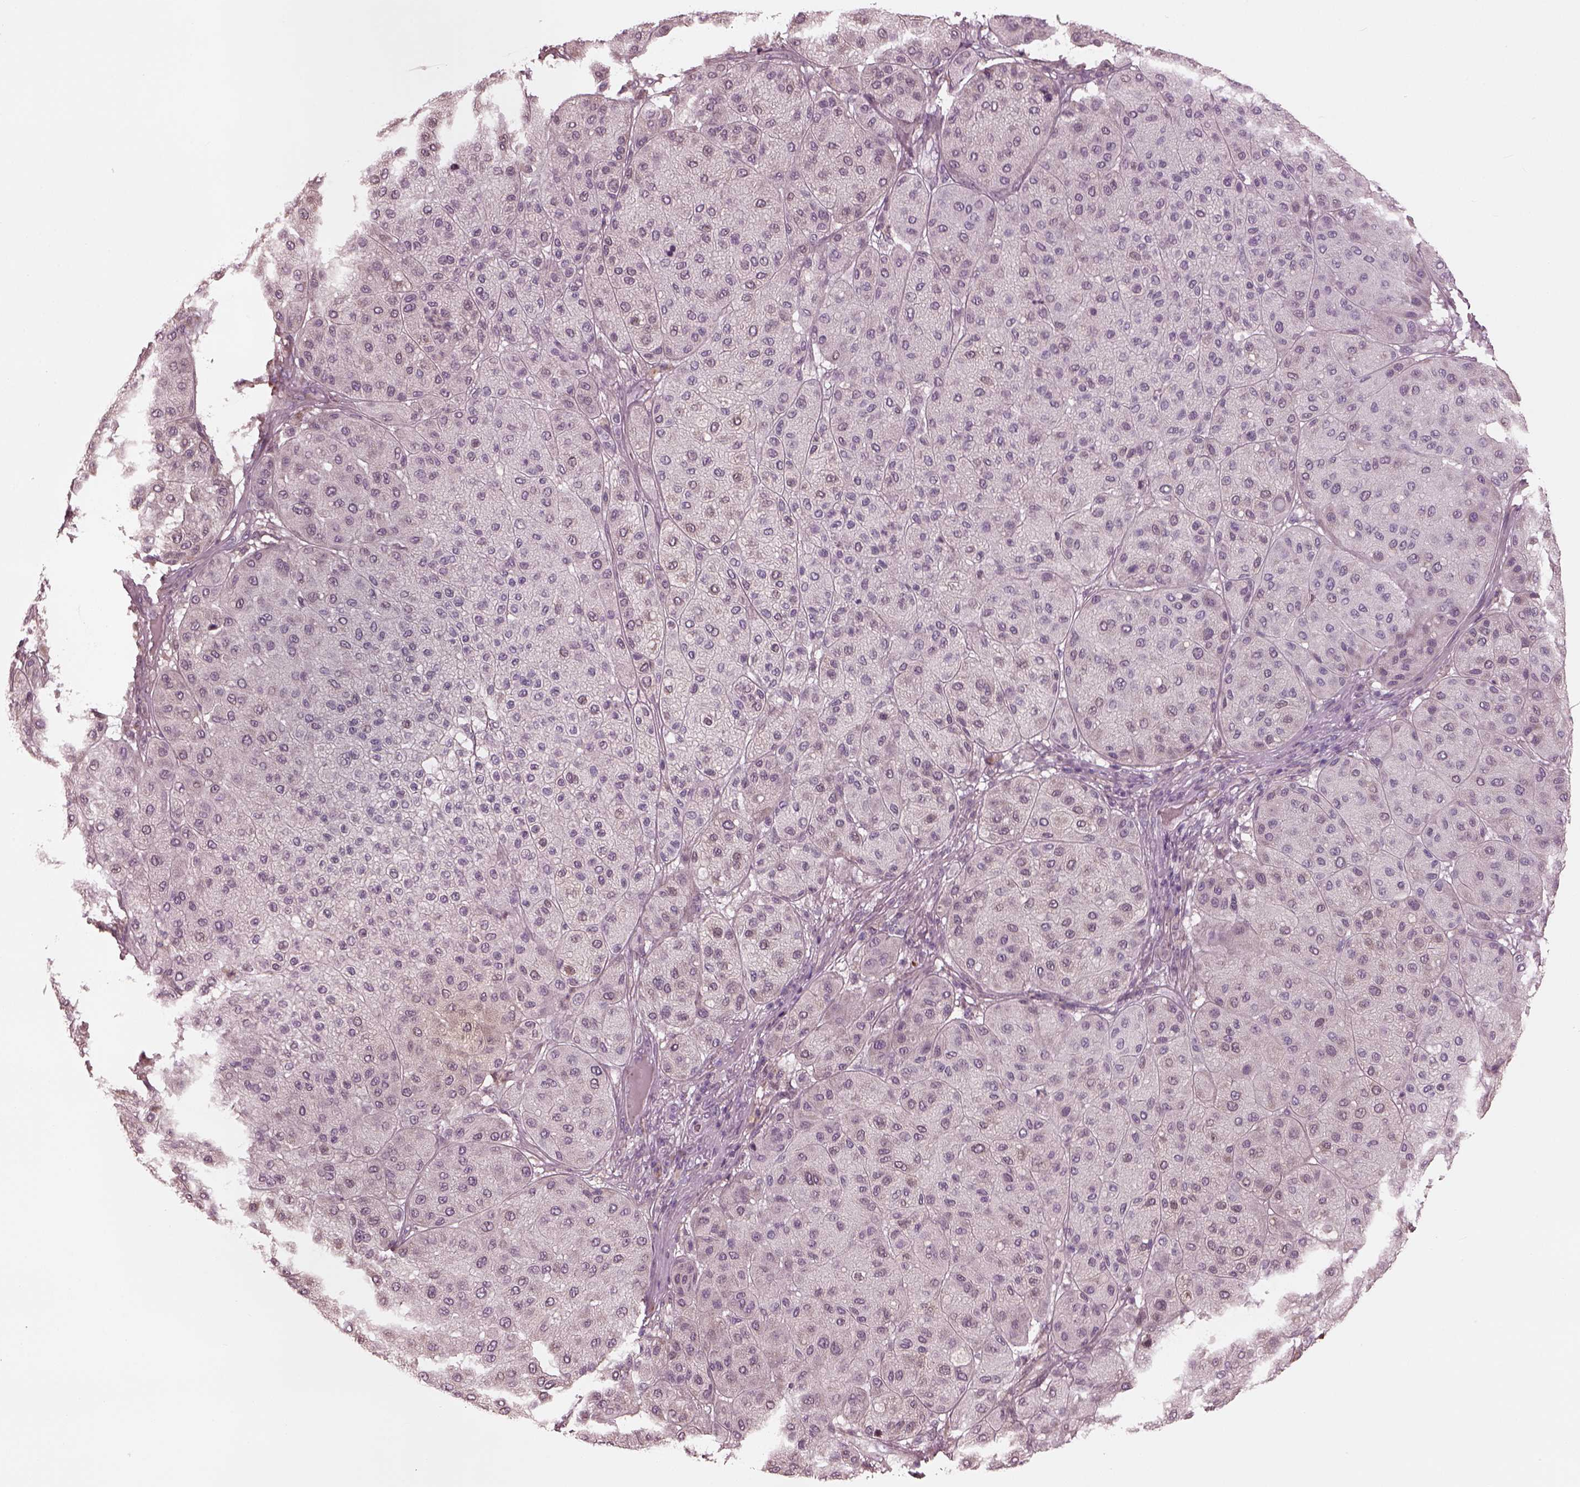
{"staining": {"intensity": "negative", "quantity": "none", "location": "none"}, "tissue": "melanoma", "cell_type": "Tumor cells", "image_type": "cancer", "snomed": [{"axis": "morphology", "description": "Malignant melanoma, Metastatic site"}, {"axis": "topography", "description": "Smooth muscle"}], "caption": "IHC photomicrograph of neoplastic tissue: human melanoma stained with DAB (3,3'-diaminobenzidine) demonstrates no significant protein expression in tumor cells.", "gene": "OPTC", "patient": {"sex": "male", "age": 41}}